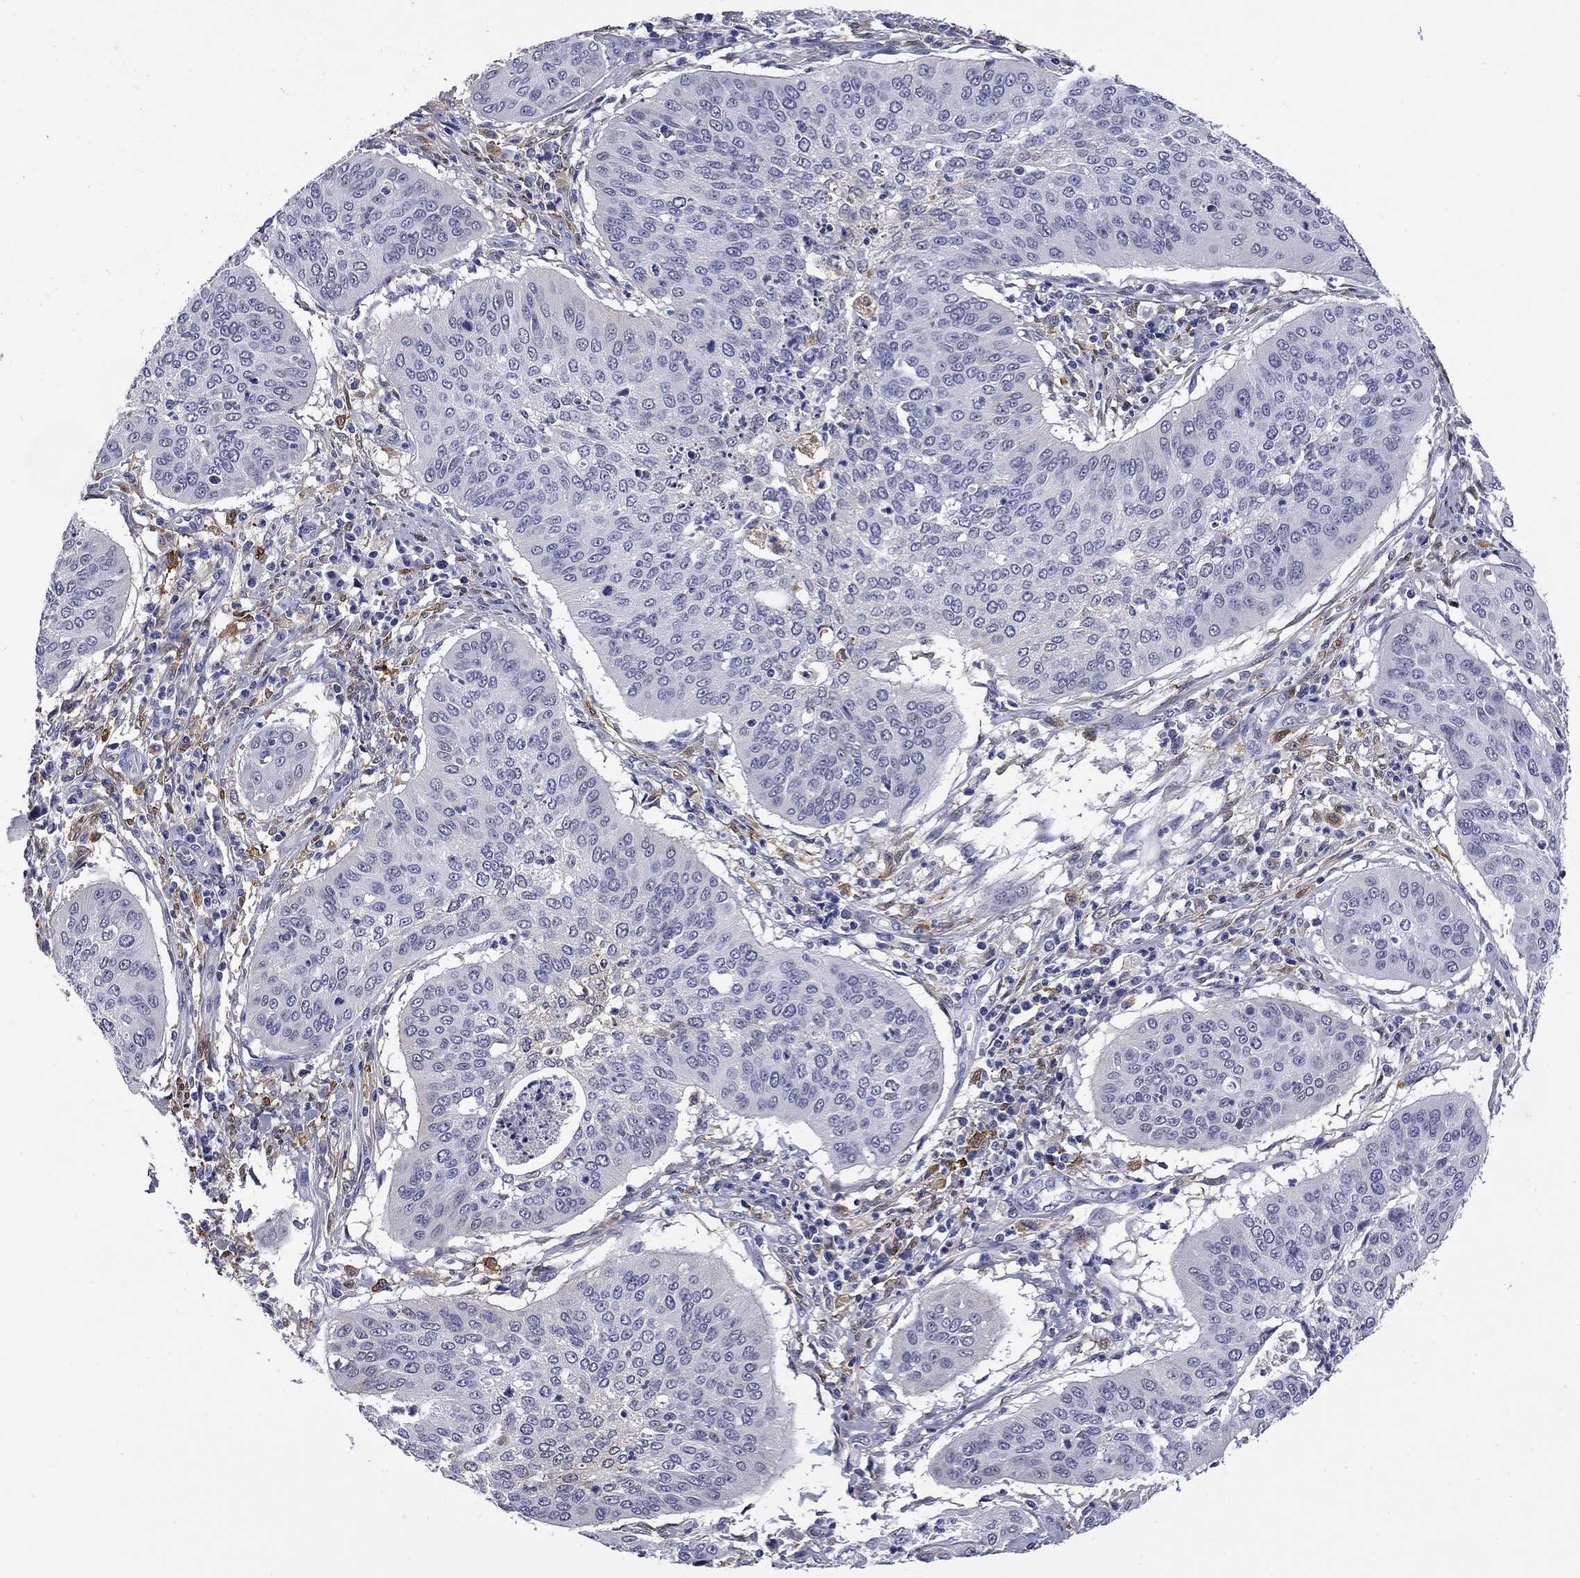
{"staining": {"intensity": "negative", "quantity": "none", "location": "none"}, "tissue": "cervical cancer", "cell_type": "Tumor cells", "image_type": "cancer", "snomed": [{"axis": "morphology", "description": "Normal tissue, NOS"}, {"axis": "morphology", "description": "Squamous cell carcinoma, NOS"}, {"axis": "topography", "description": "Cervix"}], "caption": "This is an immunohistochemistry image of cervical squamous cell carcinoma. There is no positivity in tumor cells.", "gene": "BCL2L14", "patient": {"sex": "female", "age": 39}}